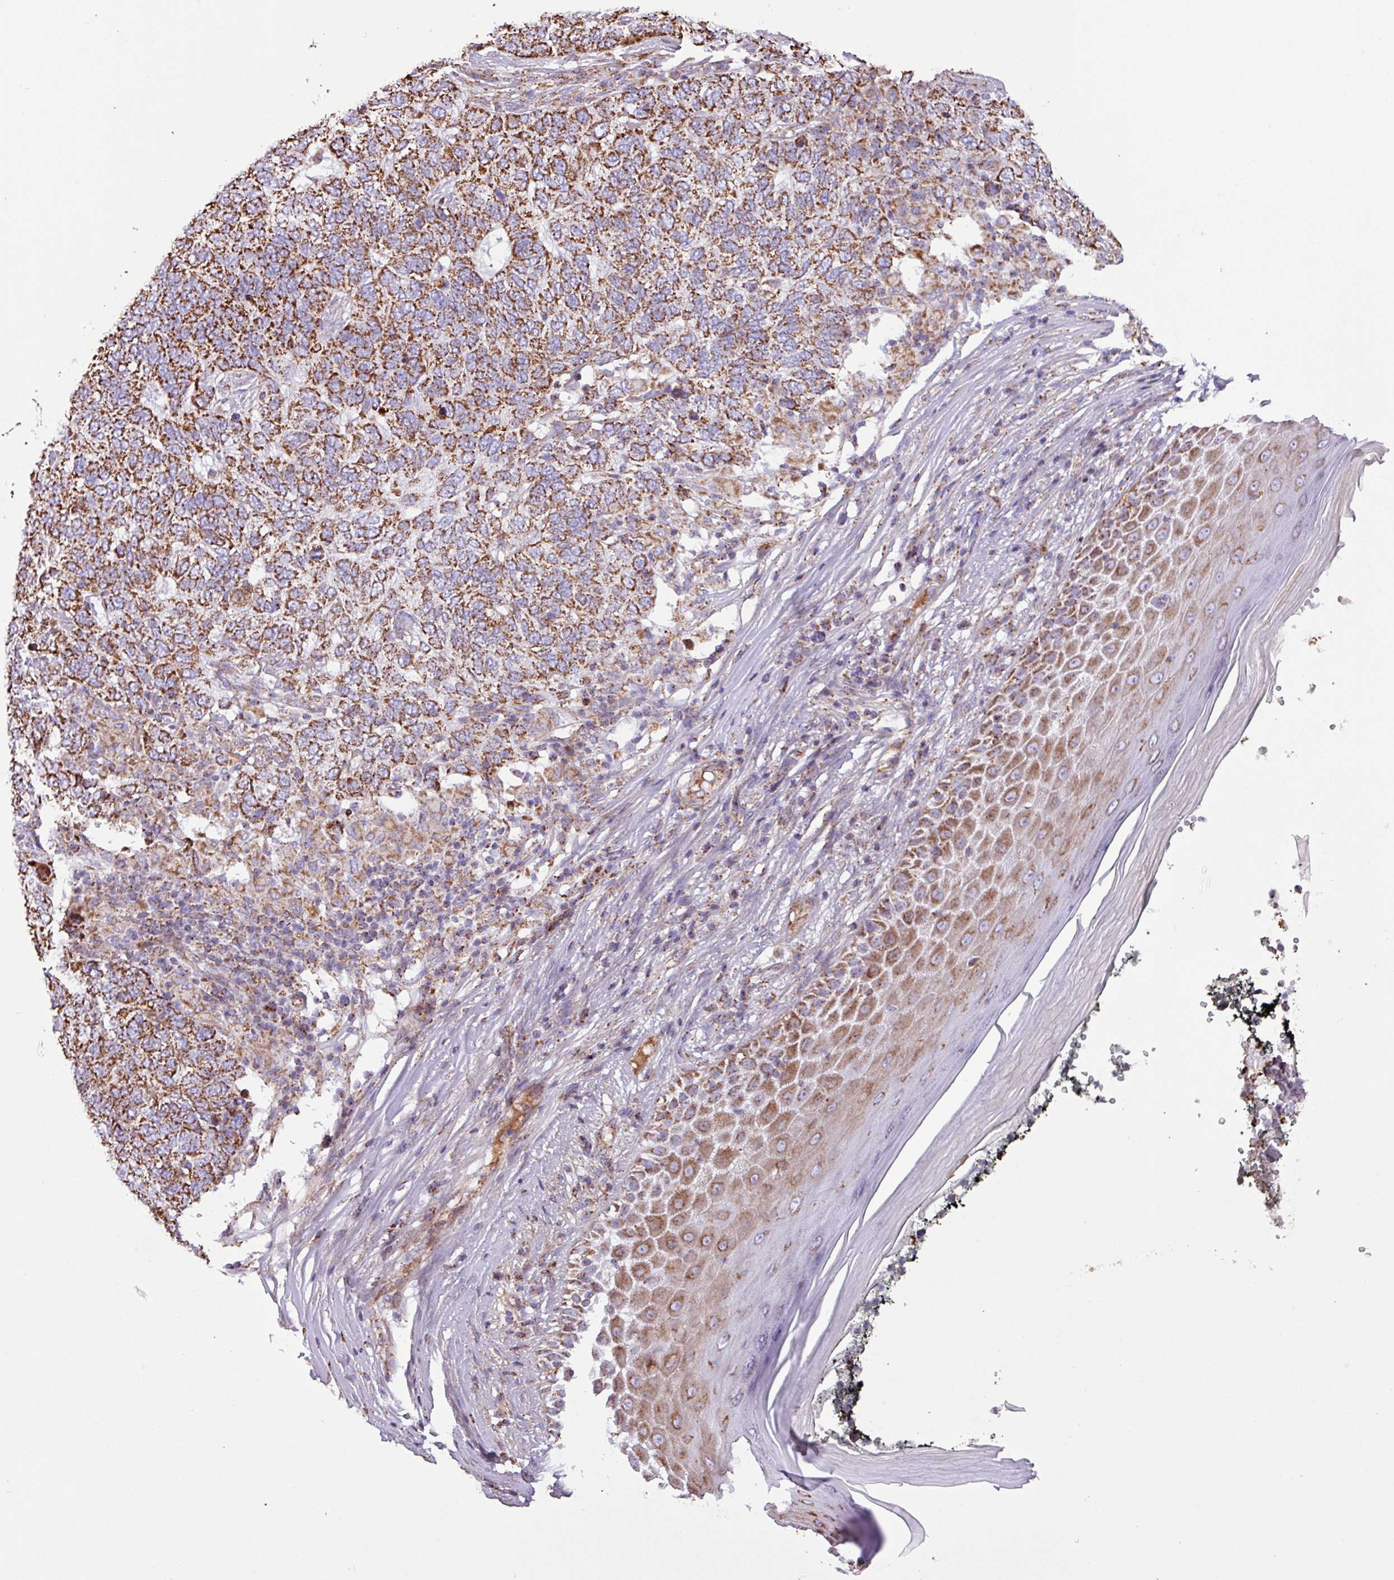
{"staining": {"intensity": "moderate", "quantity": ">75%", "location": "cytoplasmic/membranous"}, "tissue": "skin cancer", "cell_type": "Tumor cells", "image_type": "cancer", "snomed": [{"axis": "morphology", "description": "Basal cell carcinoma"}, {"axis": "topography", "description": "Skin"}], "caption": "This is an image of immunohistochemistry (IHC) staining of skin cancer, which shows moderate expression in the cytoplasmic/membranous of tumor cells.", "gene": "RTL3", "patient": {"sex": "female", "age": 65}}